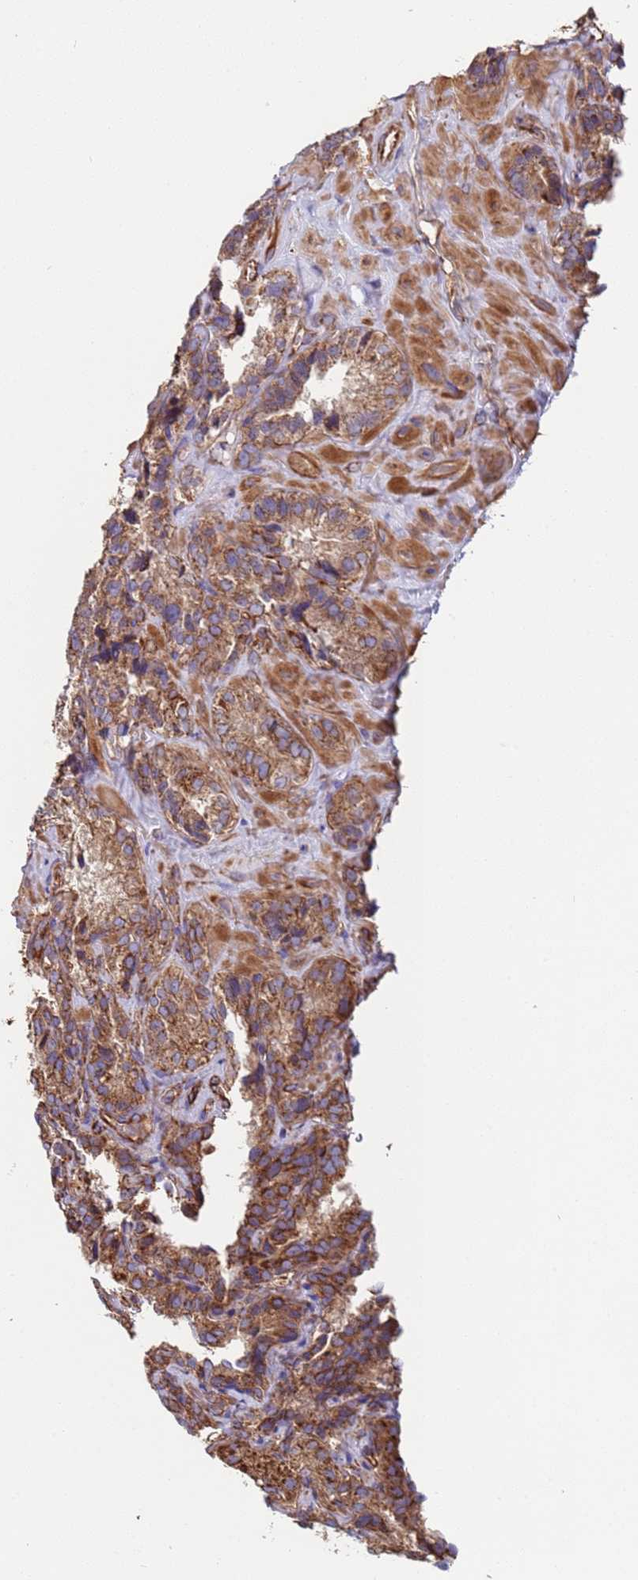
{"staining": {"intensity": "moderate", "quantity": ">75%", "location": "cytoplasmic/membranous"}, "tissue": "seminal vesicle", "cell_type": "Glandular cells", "image_type": "normal", "snomed": [{"axis": "morphology", "description": "Normal tissue, NOS"}, {"axis": "topography", "description": "Seminal veicle"}], "caption": "Immunohistochemistry micrograph of benign human seminal vesicle stained for a protein (brown), which shows medium levels of moderate cytoplasmic/membranous staining in about >75% of glandular cells.", "gene": "NUDT12", "patient": {"sex": "male", "age": 58}}